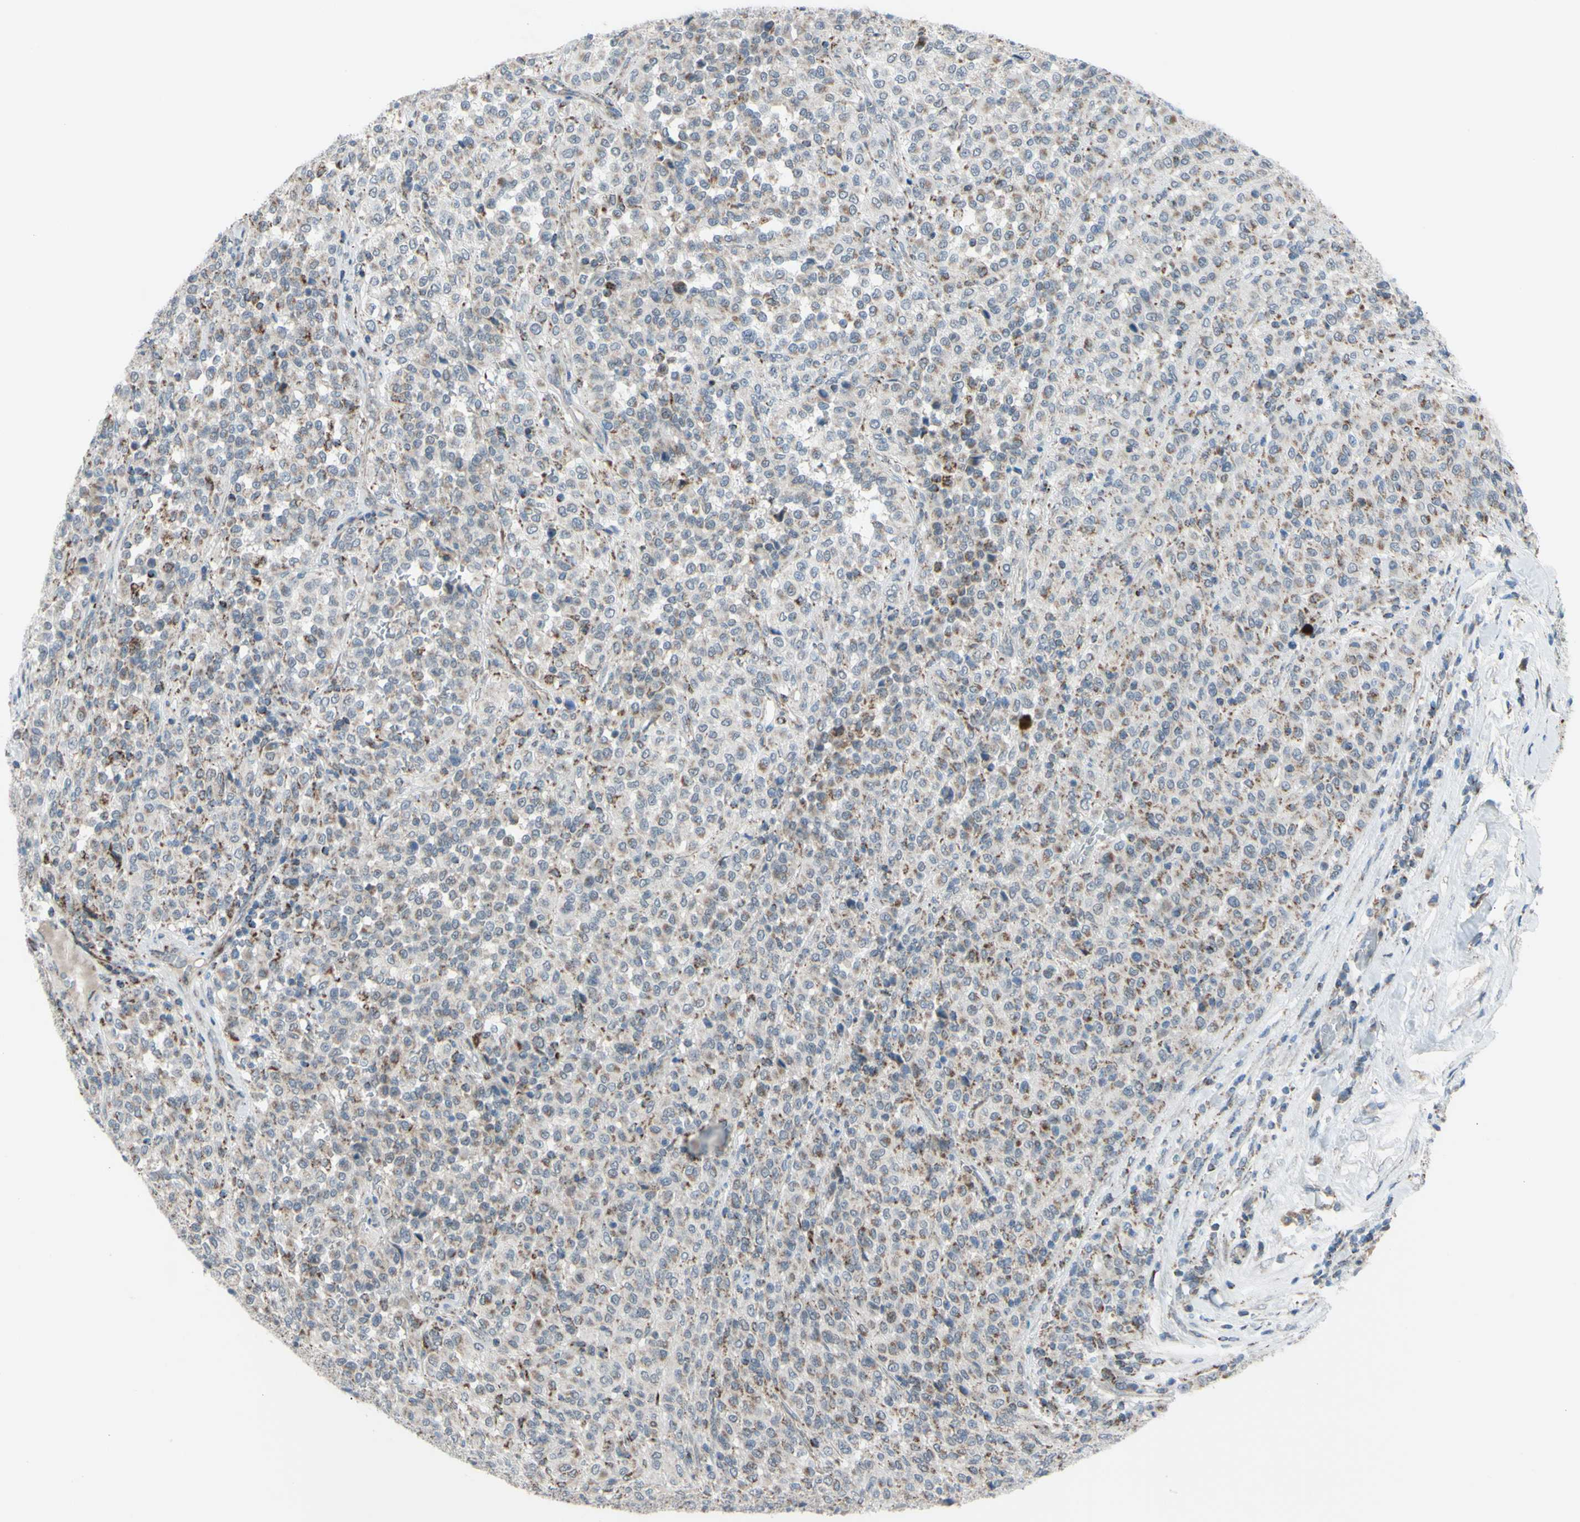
{"staining": {"intensity": "weak", "quantity": "<25%", "location": "cytoplasmic/membranous"}, "tissue": "melanoma", "cell_type": "Tumor cells", "image_type": "cancer", "snomed": [{"axis": "morphology", "description": "Malignant melanoma, Metastatic site"}, {"axis": "topography", "description": "Pancreas"}], "caption": "DAB (3,3'-diaminobenzidine) immunohistochemical staining of human malignant melanoma (metastatic site) displays no significant expression in tumor cells.", "gene": "GLT8D1", "patient": {"sex": "female", "age": 30}}